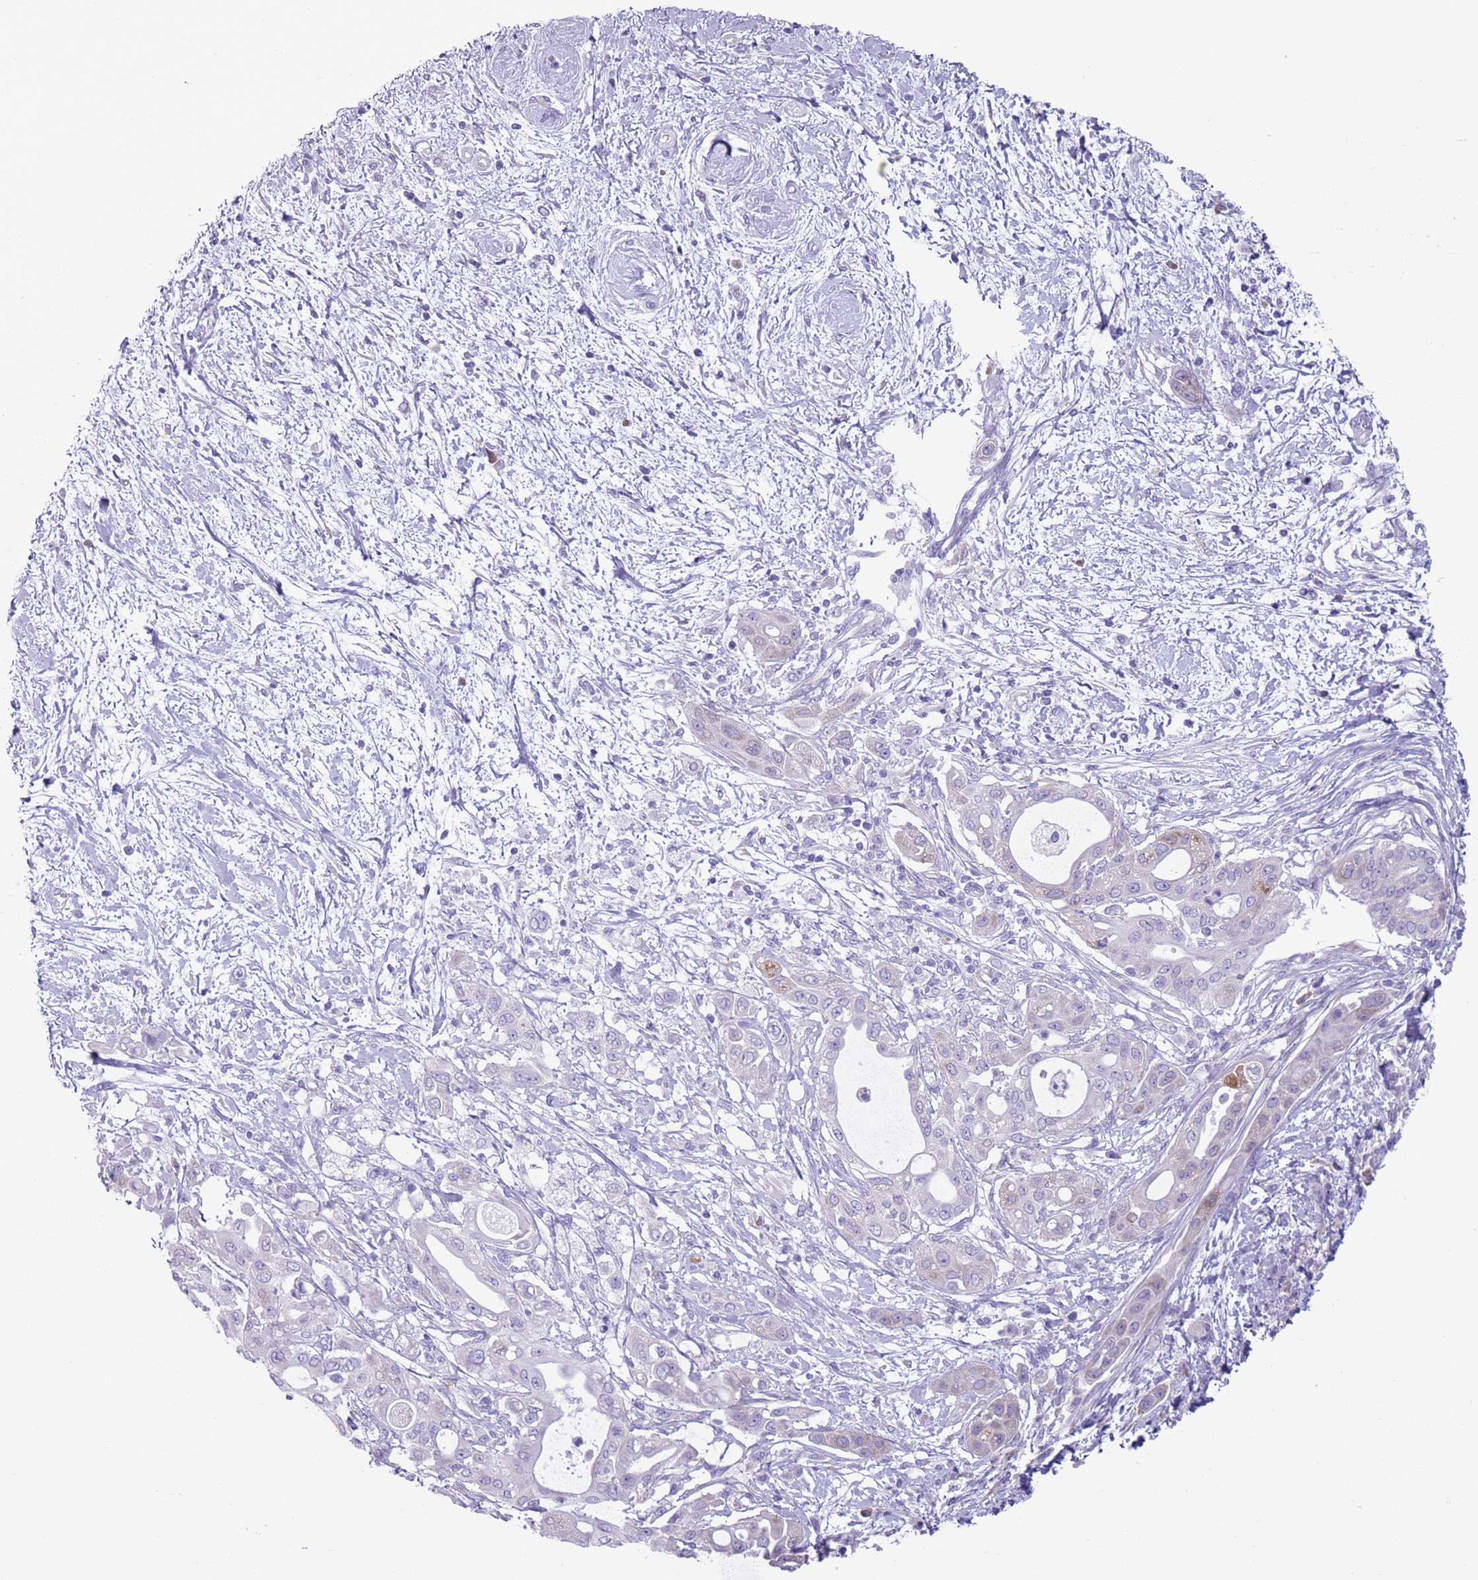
{"staining": {"intensity": "negative", "quantity": "none", "location": "none"}, "tissue": "pancreatic cancer", "cell_type": "Tumor cells", "image_type": "cancer", "snomed": [{"axis": "morphology", "description": "Adenocarcinoma, NOS"}, {"axis": "topography", "description": "Pancreas"}], "caption": "This is a histopathology image of immunohistochemistry (IHC) staining of pancreatic adenocarcinoma, which shows no positivity in tumor cells. The staining was performed using DAB (3,3'-diaminobenzidine) to visualize the protein expression in brown, while the nuclei were stained in blue with hematoxylin (Magnification: 20x).", "gene": "HYOU1", "patient": {"sex": "male", "age": 68}}